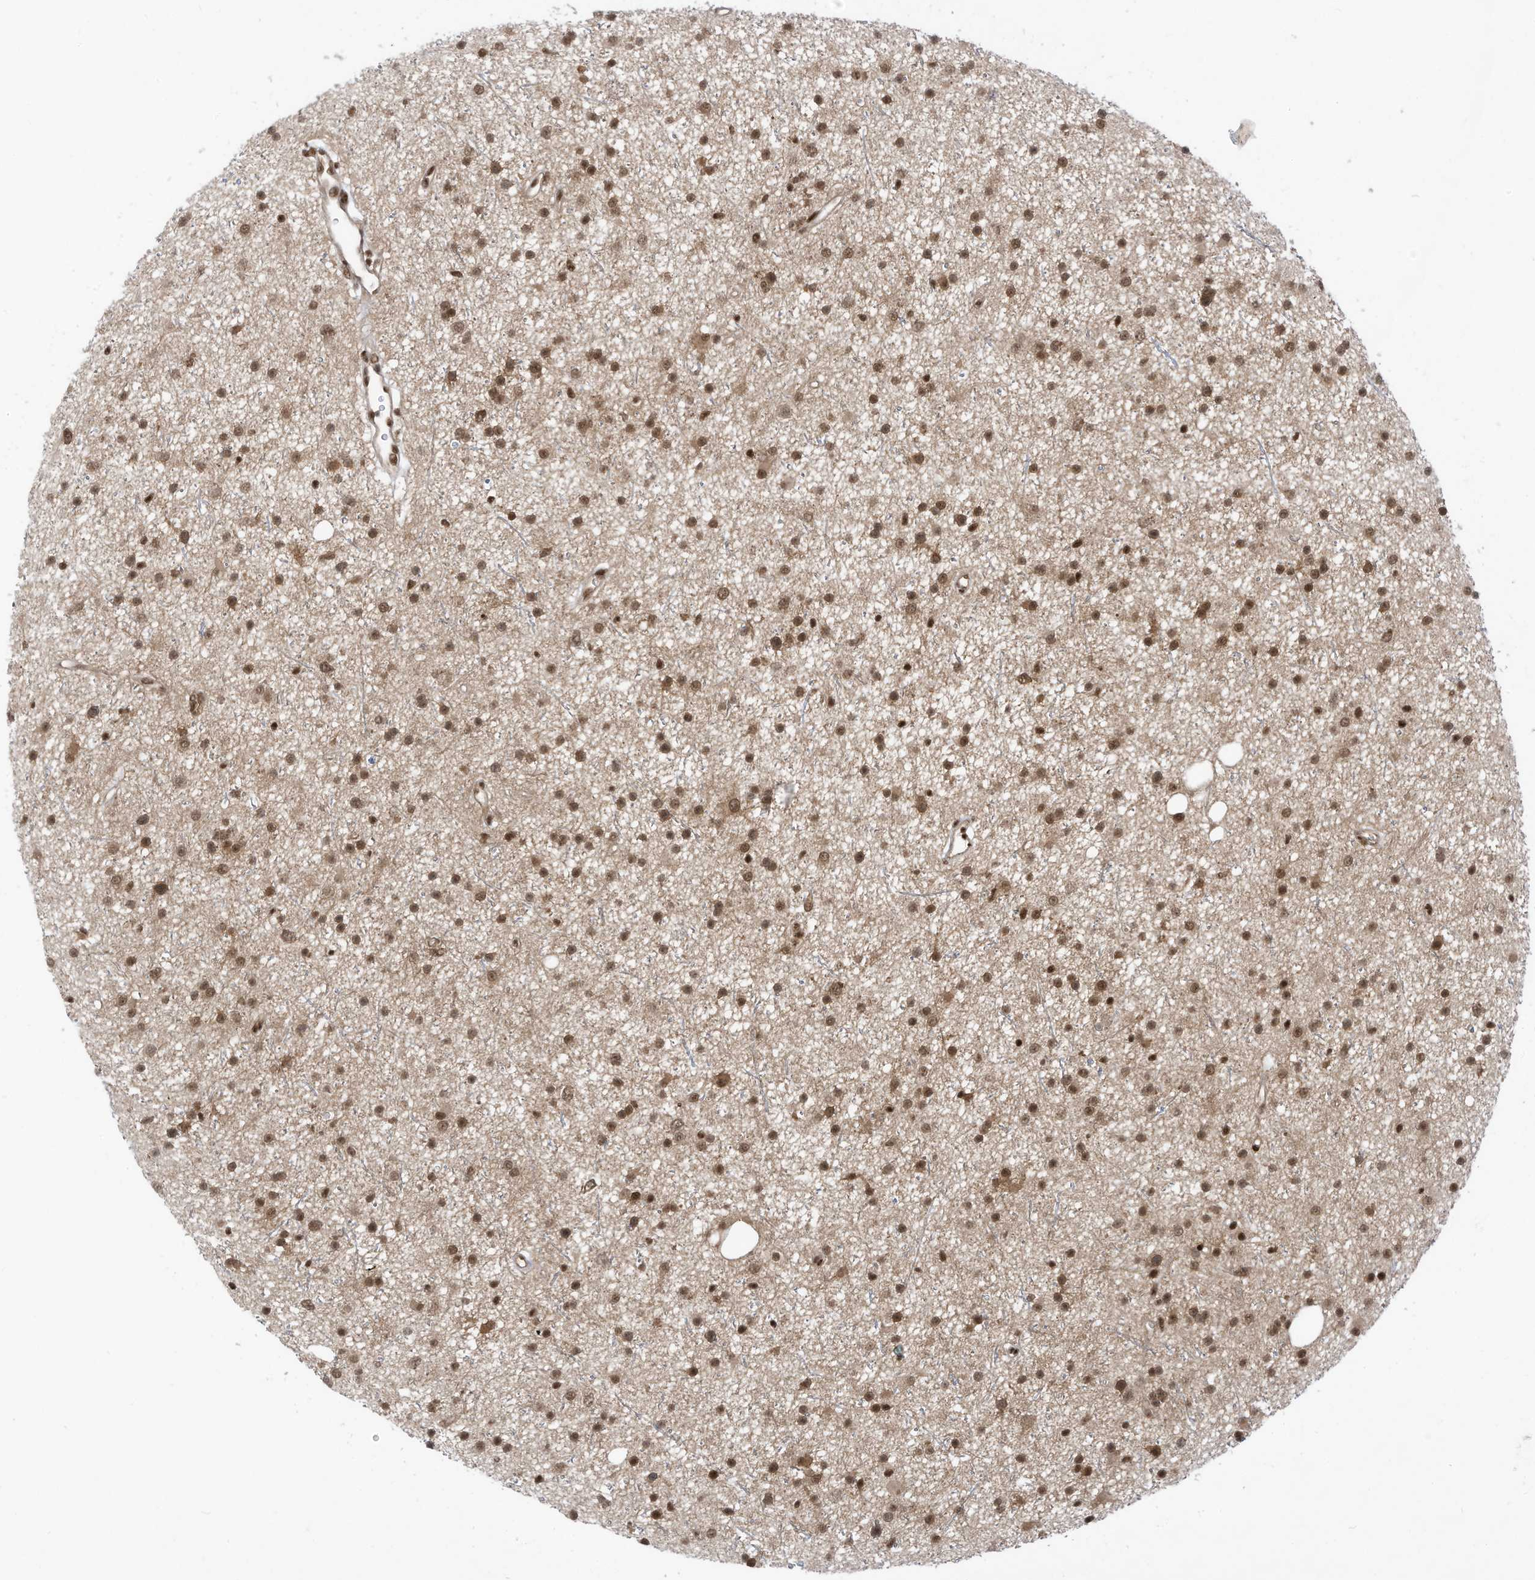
{"staining": {"intensity": "moderate", "quantity": ">75%", "location": "nuclear"}, "tissue": "glioma", "cell_type": "Tumor cells", "image_type": "cancer", "snomed": [{"axis": "morphology", "description": "Glioma, malignant, Low grade"}, {"axis": "topography", "description": "Cerebral cortex"}], "caption": "Malignant glioma (low-grade) tissue displays moderate nuclear expression in about >75% of tumor cells (IHC, brightfield microscopy, high magnification).", "gene": "AURKAIP1", "patient": {"sex": "female", "age": 39}}